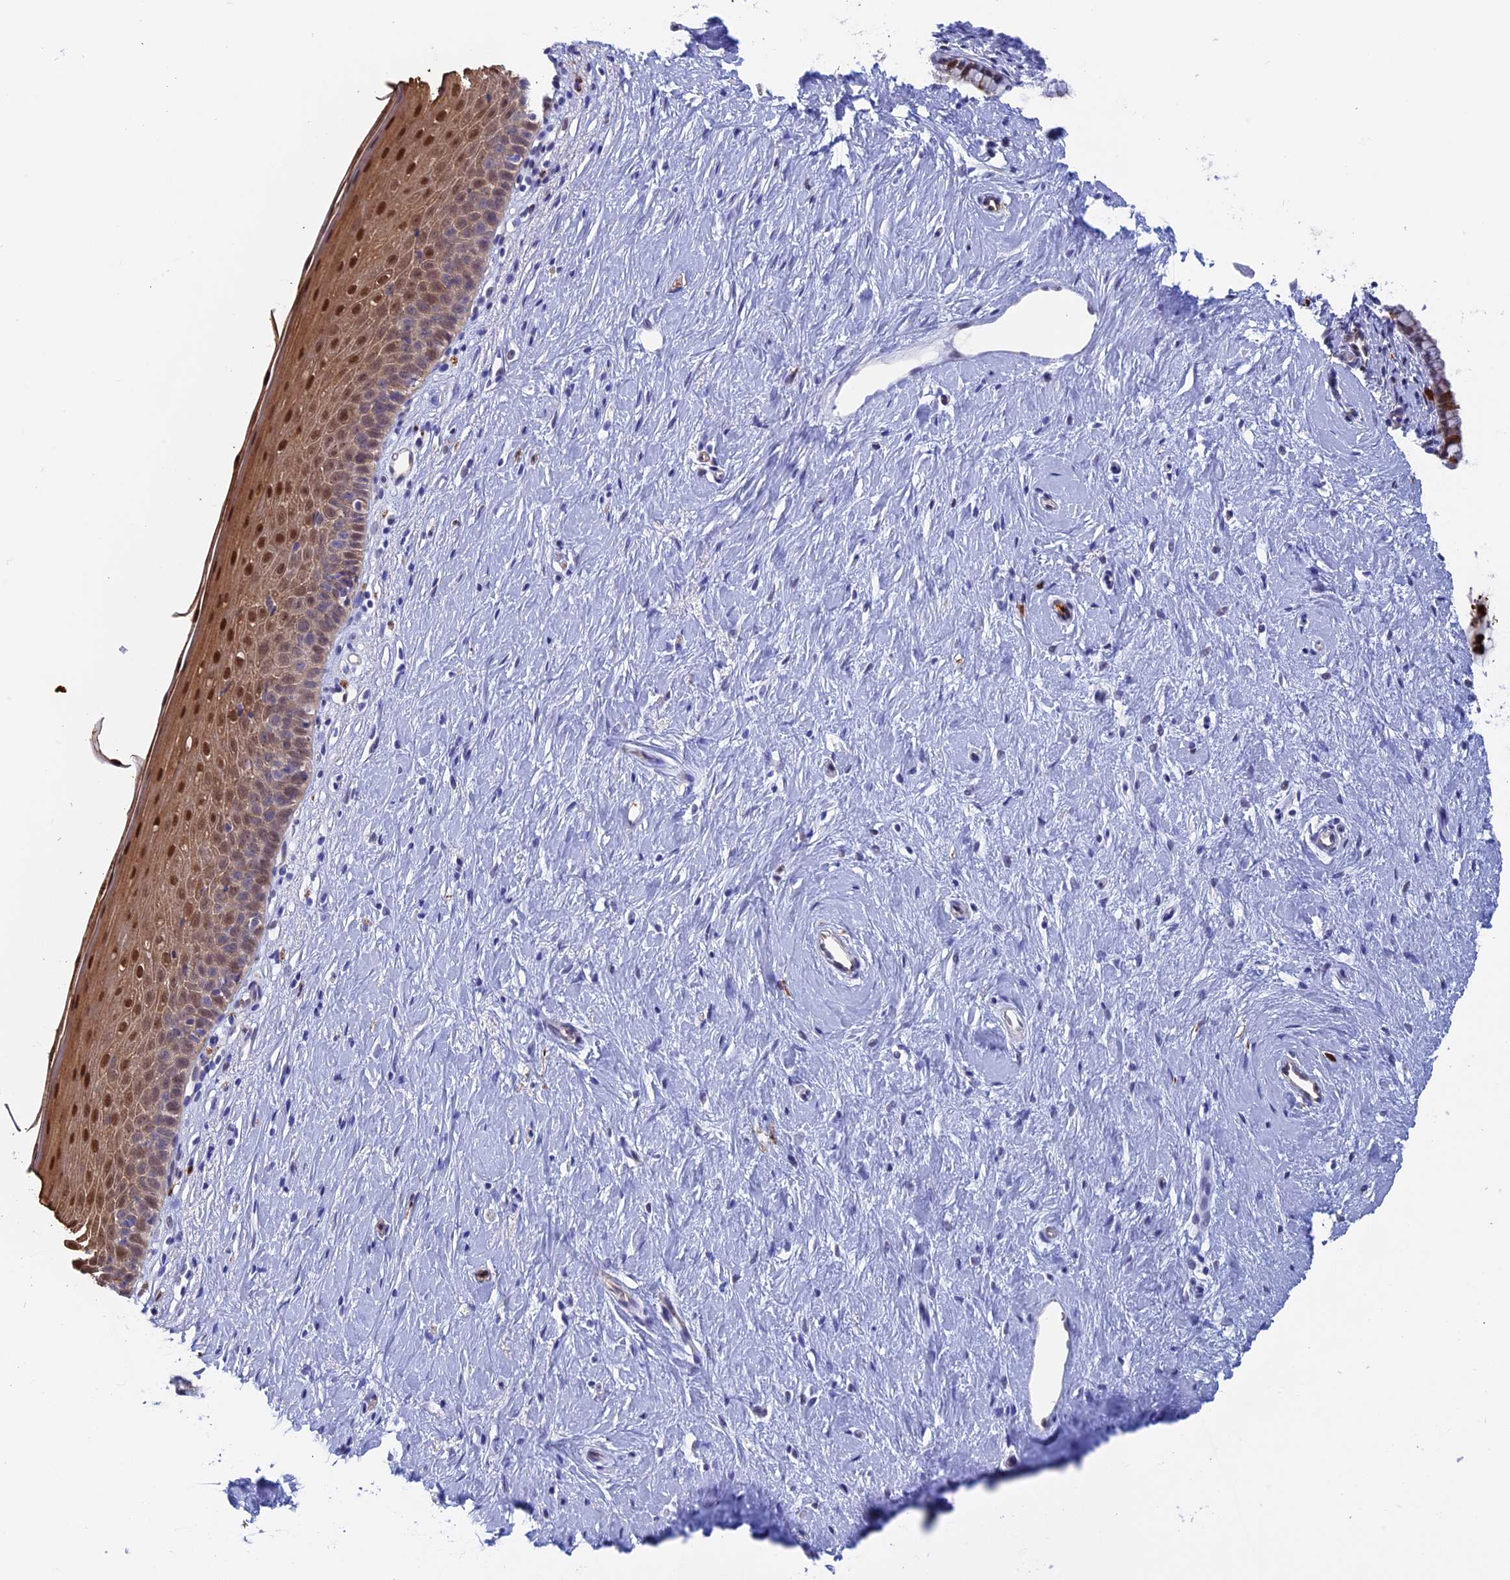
{"staining": {"intensity": "weak", "quantity": "25%-75%", "location": "cytoplasmic/membranous,nuclear"}, "tissue": "cervix", "cell_type": "Glandular cells", "image_type": "normal", "snomed": [{"axis": "morphology", "description": "Normal tissue, NOS"}, {"axis": "topography", "description": "Cervix"}], "caption": "Glandular cells display weak cytoplasmic/membranous,nuclear expression in about 25%-75% of cells in unremarkable cervix. (Brightfield microscopy of DAB IHC at high magnification).", "gene": "SLC26A1", "patient": {"sex": "female", "age": 57}}